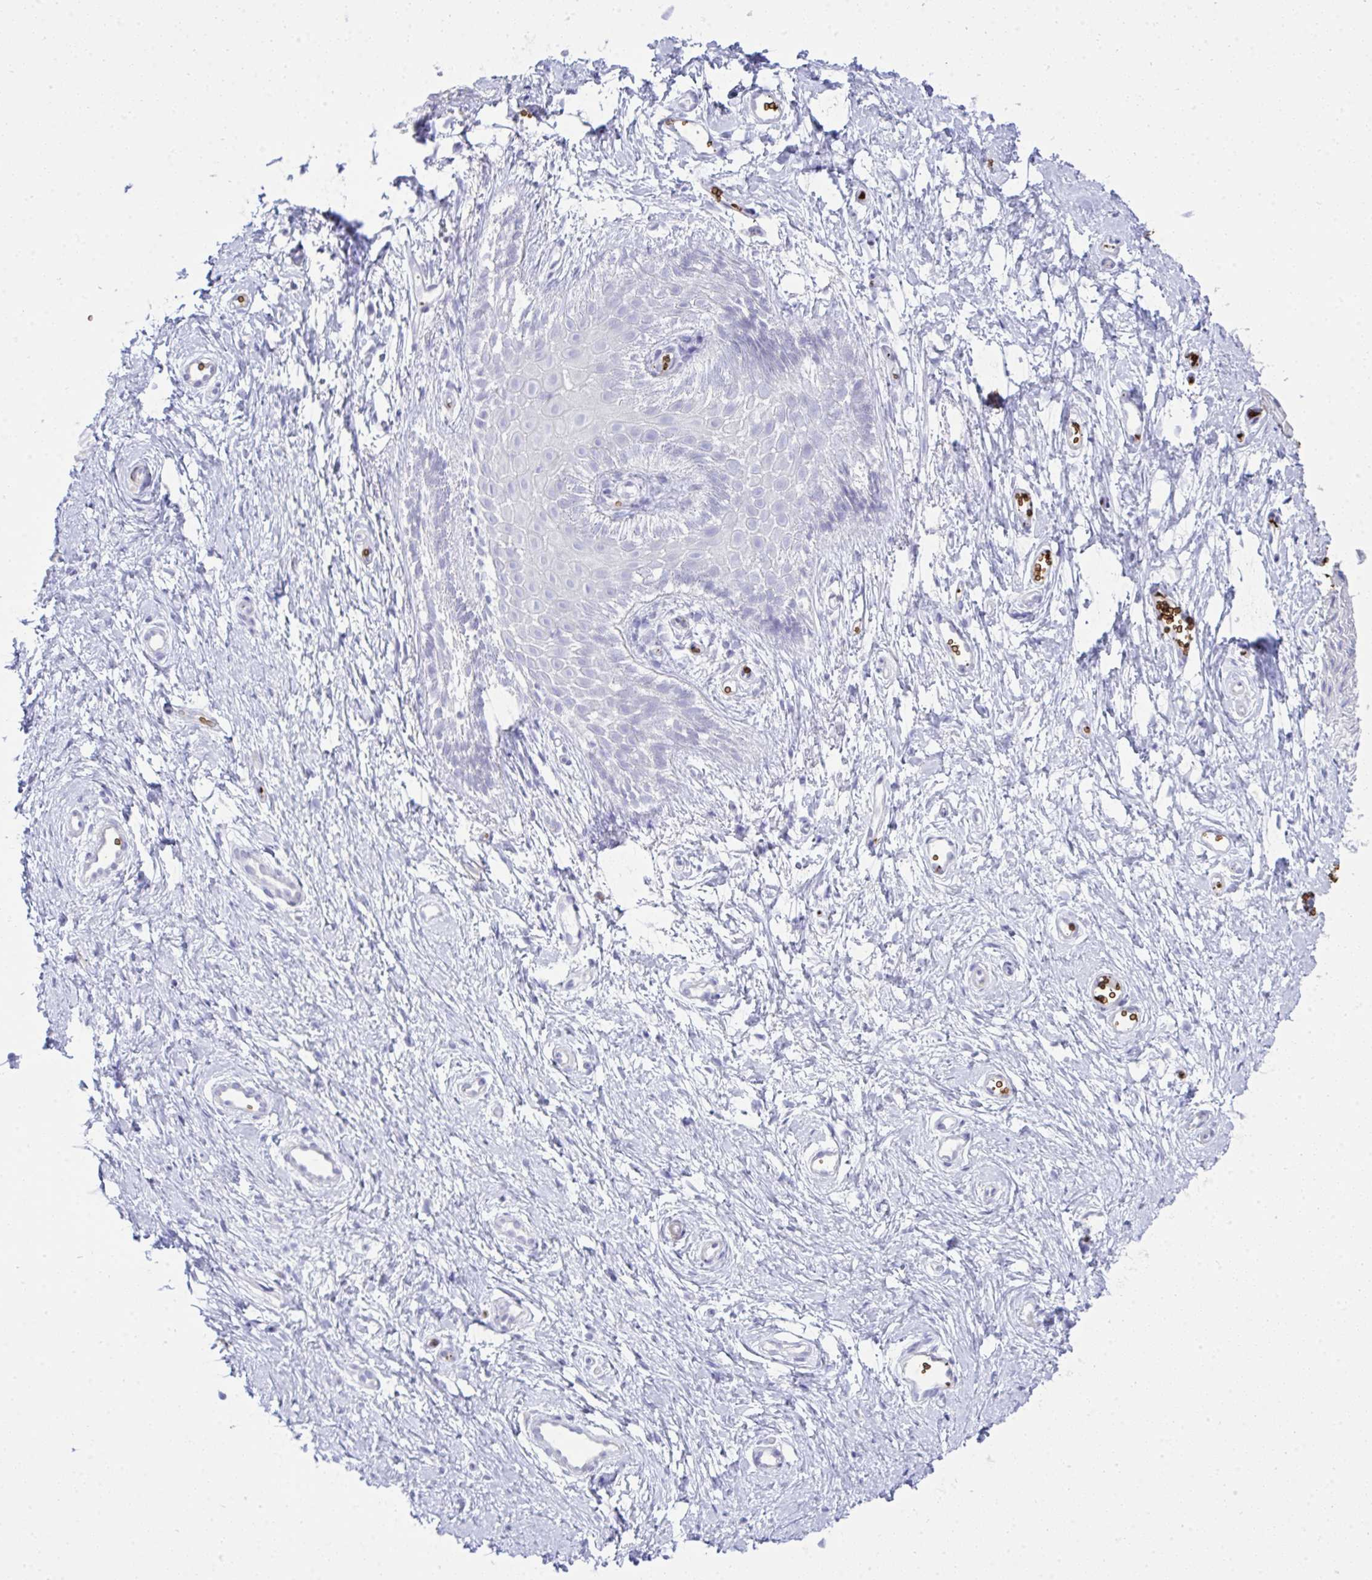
{"staining": {"intensity": "negative", "quantity": "none", "location": "none"}, "tissue": "vagina", "cell_type": "Squamous epithelial cells", "image_type": "normal", "snomed": [{"axis": "morphology", "description": "Normal tissue, NOS"}, {"axis": "topography", "description": "Vagina"}], "caption": "Squamous epithelial cells are negative for protein expression in unremarkable human vagina. (IHC, brightfield microscopy, high magnification).", "gene": "SPTB", "patient": {"sex": "female", "age": 38}}